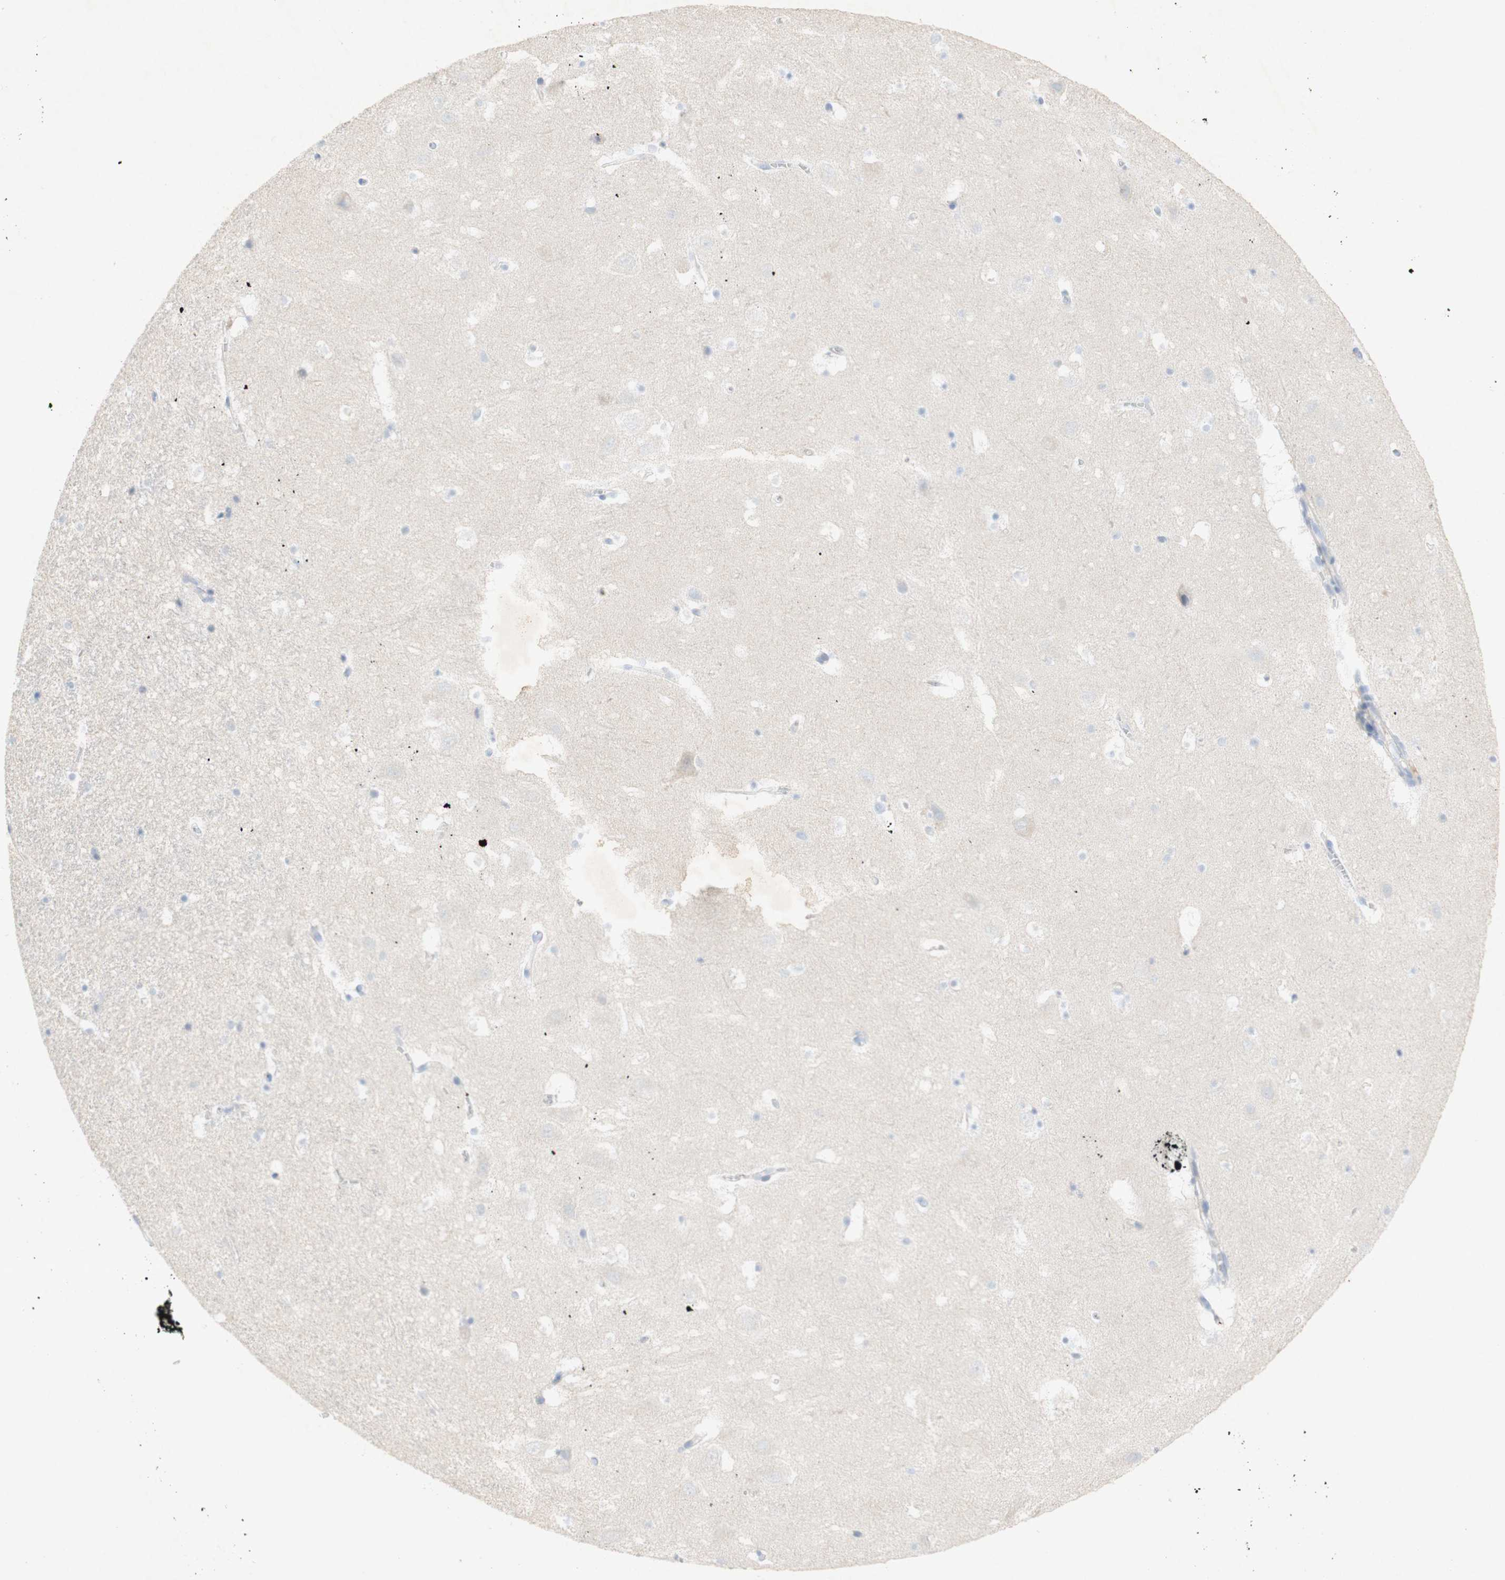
{"staining": {"intensity": "weak", "quantity": "<25%", "location": "cytoplasmic/membranous"}, "tissue": "hippocampus", "cell_type": "Glial cells", "image_type": "normal", "snomed": [{"axis": "morphology", "description": "Normal tissue, NOS"}, {"axis": "topography", "description": "Hippocampus"}], "caption": "The immunohistochemistry image has no significant expression in glial cells of hippocampus. (Stains: DAB immunohistochemistry with hematoxylin counter stain, Microscopy: brightfield microscopy at high magnification).", "gene": "EPO", "patient": {"sex": "male", "age": 45}}